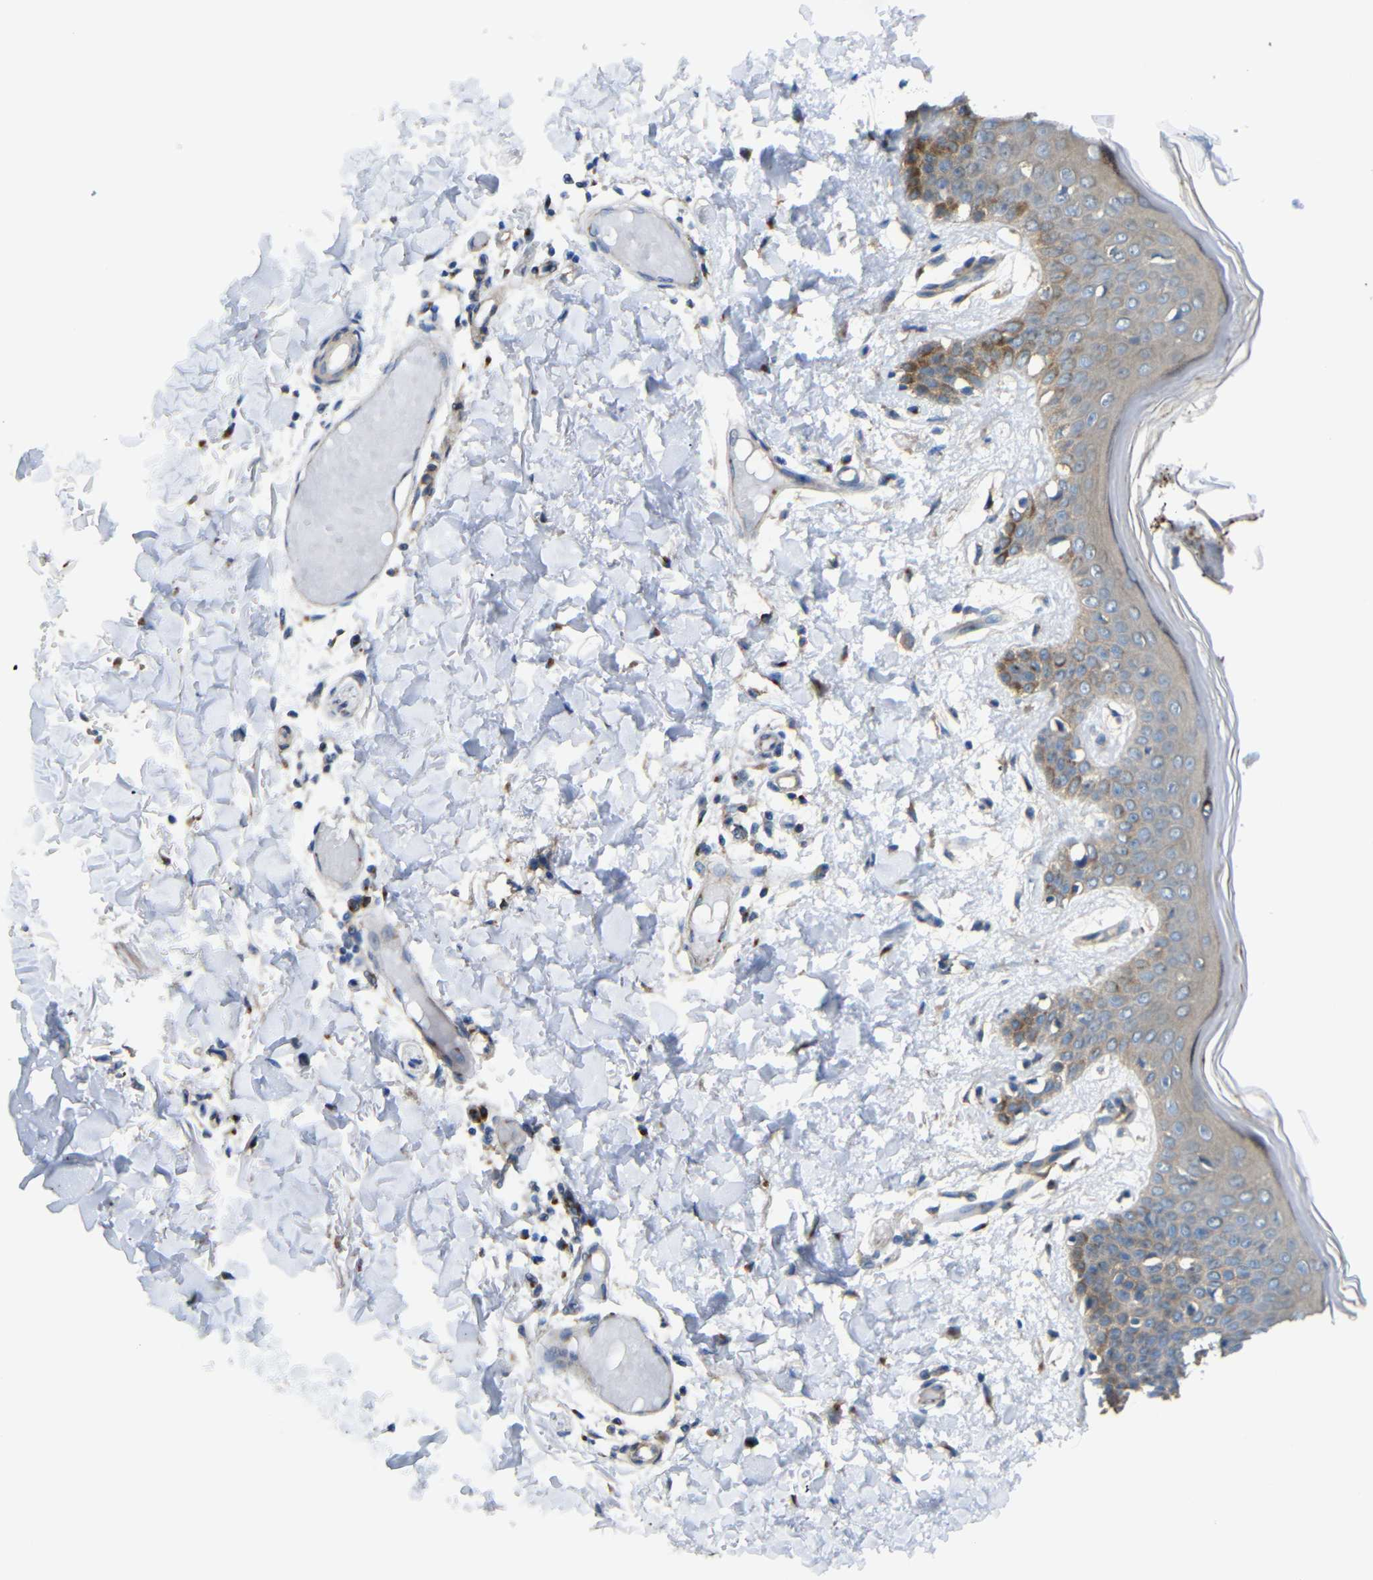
{"staining": {"intensity": "weak", "quantity": ">75%", "location": "cytoplasmic/membranous"}, "tissue": "skin", "cell_type": "Fibroblasts", "image_type": "normal", "snomed": [{"axis": "morphology", "description": "Normal tissue, NOS"}, {"axis": "topography", "description": "Skin"}], "caption": "Skin stained with DAB (3,3'-diaminobenzidine) immunohistochemistry (IHC) reveals low levels of weak cytoplasmic/membranous positivity in about >75% of fibroblasts.", "gene": "SYPL1", "patient": {"sex": "male", "age": 53}}